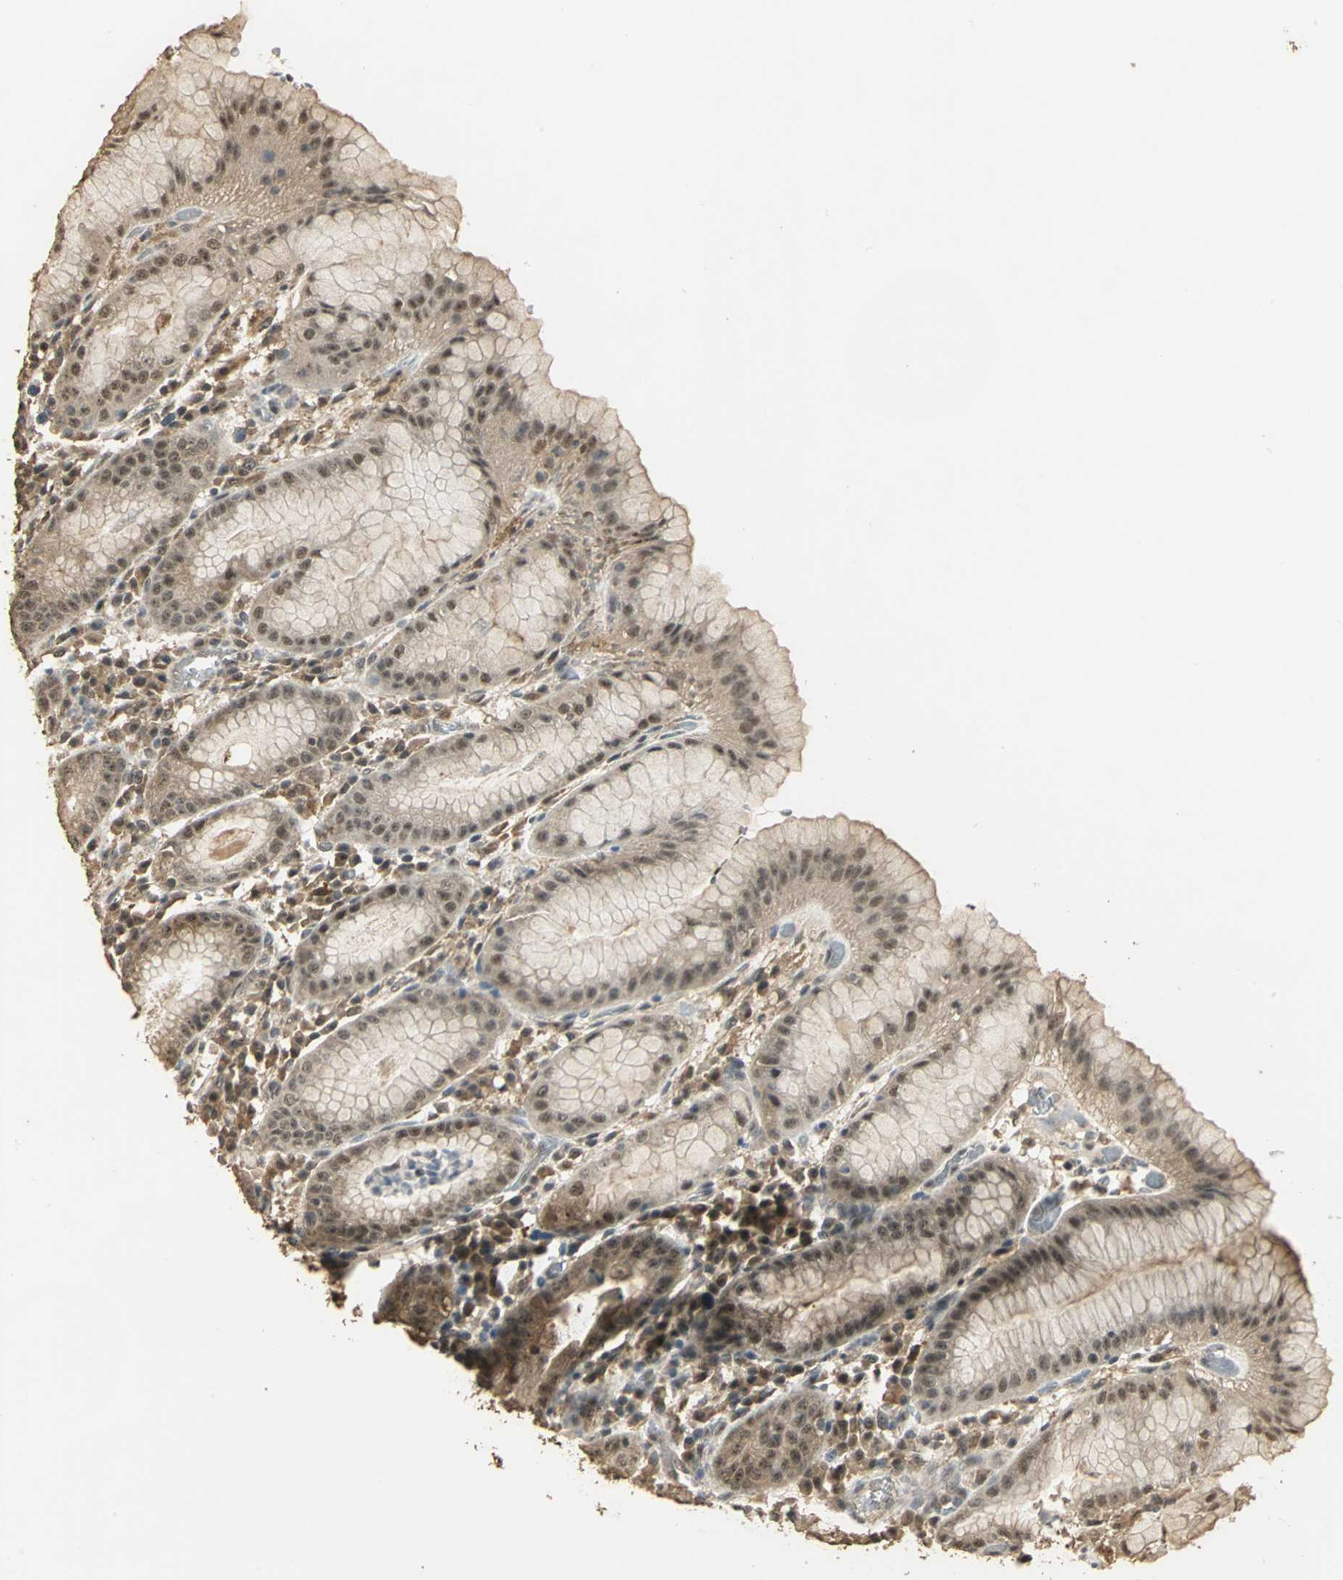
{"staining": {"intensity": "moderate", "quantity": ">75%", "location": "cytoplasmic/membranous"}, "tissue": "stomach", "cell_type": "Glandular cells", "image_type": "normal", "snomed": [{"axis": "morphology", "description": "Normal tissue, NOS"}, {"axis": "topography", "description": "Stomach"}, {"axis": "topography", "description": "Stomach, lower"}], "caption": "High-power microscopy captured an IHC photomicrograph of benign stomach, revealing moderate cytoplasmic/membranous positivity in approximately >75% of glandular cells.", "gene": "UCHL5", "patient": {"sex": "female", "age": 75}}